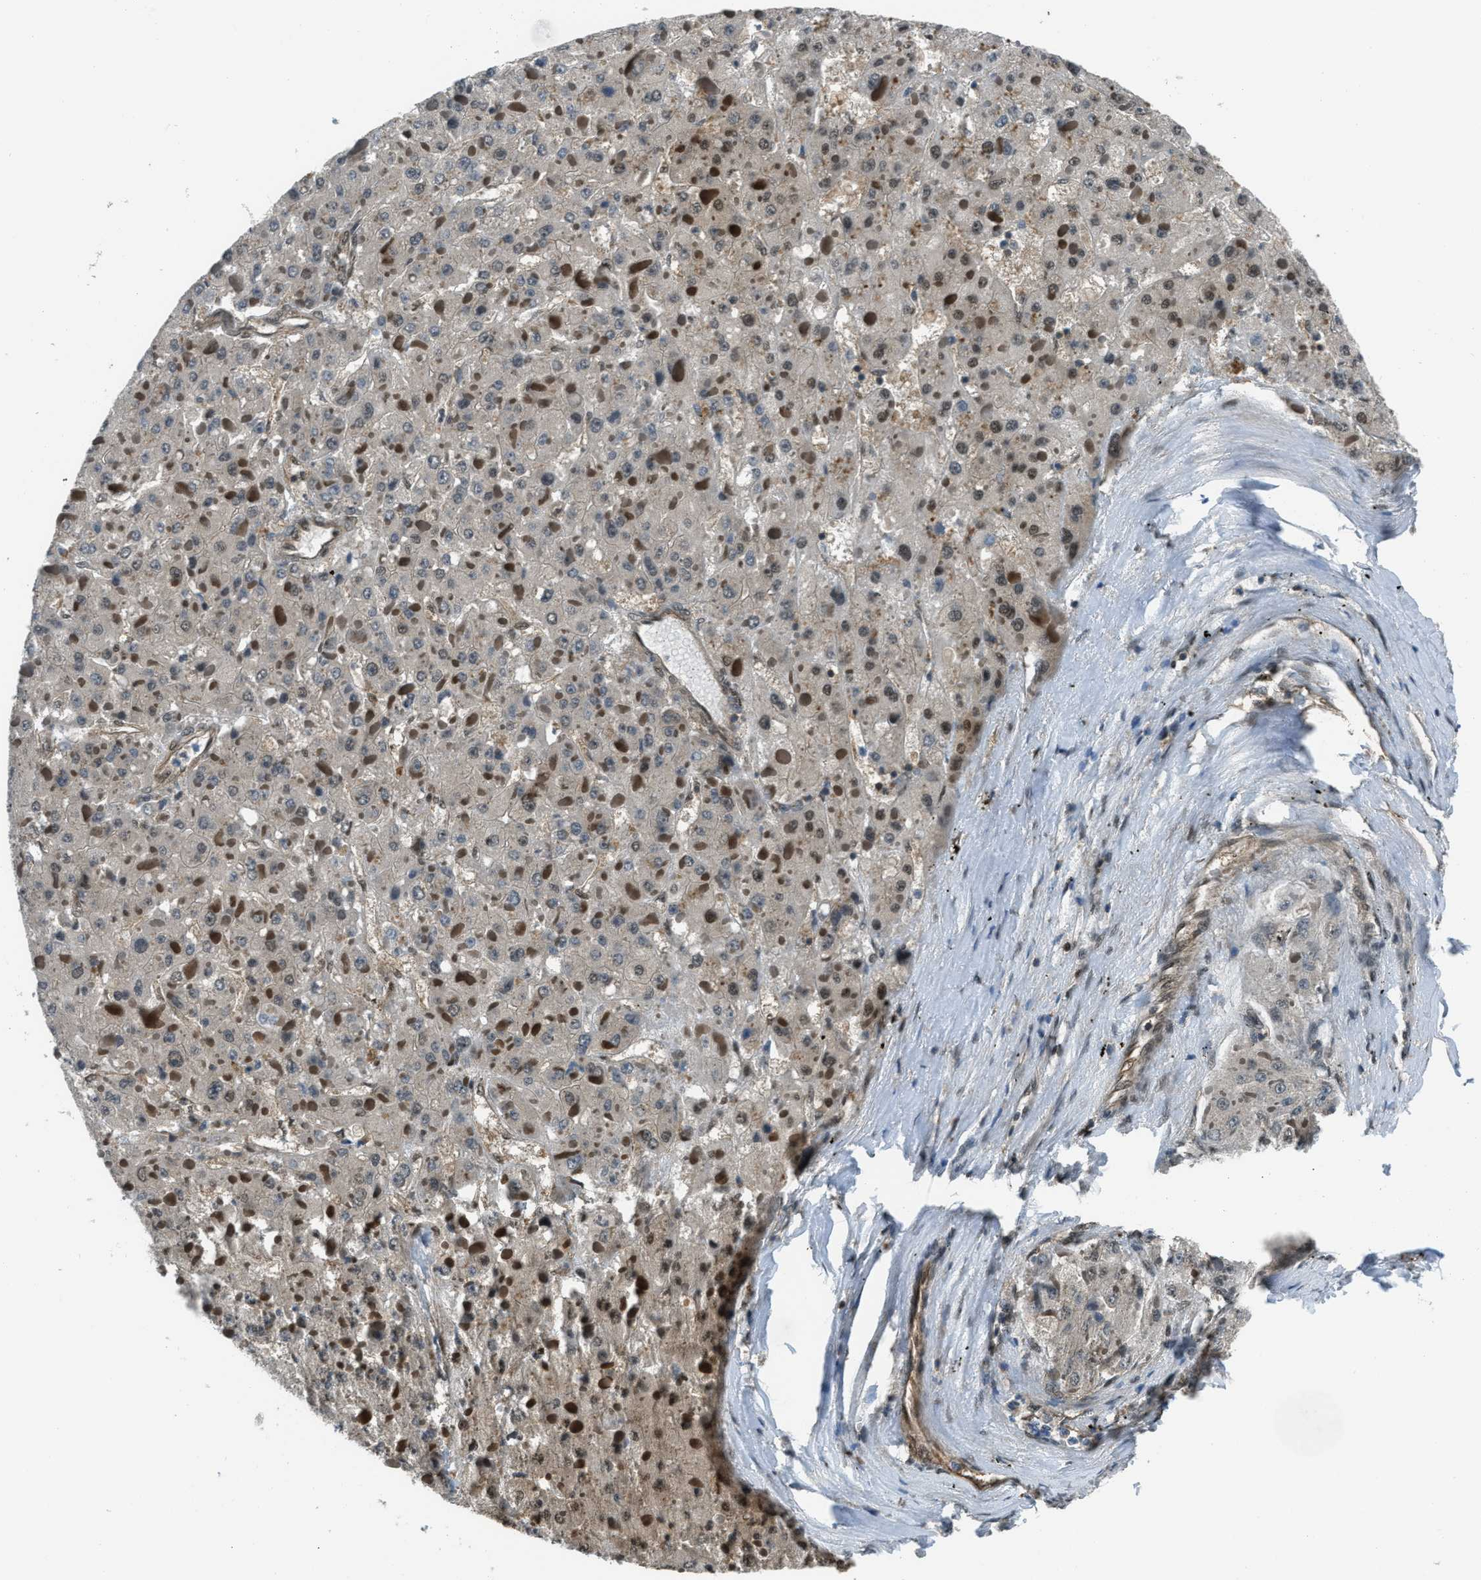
{"staining": {"intensity": "weak", "quantity": "<25%", "location": "cytoplasmic/membranous,nuclear"}, "tissue": "liver cancer", "cell_type": "Tumor cells", "image_type": "cancer", "snomed": [{"axis": "morphology", "description": "Carcinoma, Hepatocellular, NOS"}, {"axis": "topography", "description": "Liver"}], "caption": "Immunohistochemistry image of human liver cancer stained for a protein (brown), which reveals no positivity in tumor cells.", "gene": "NUDCD3", "patient": {"sex": "female", "age": 73}}